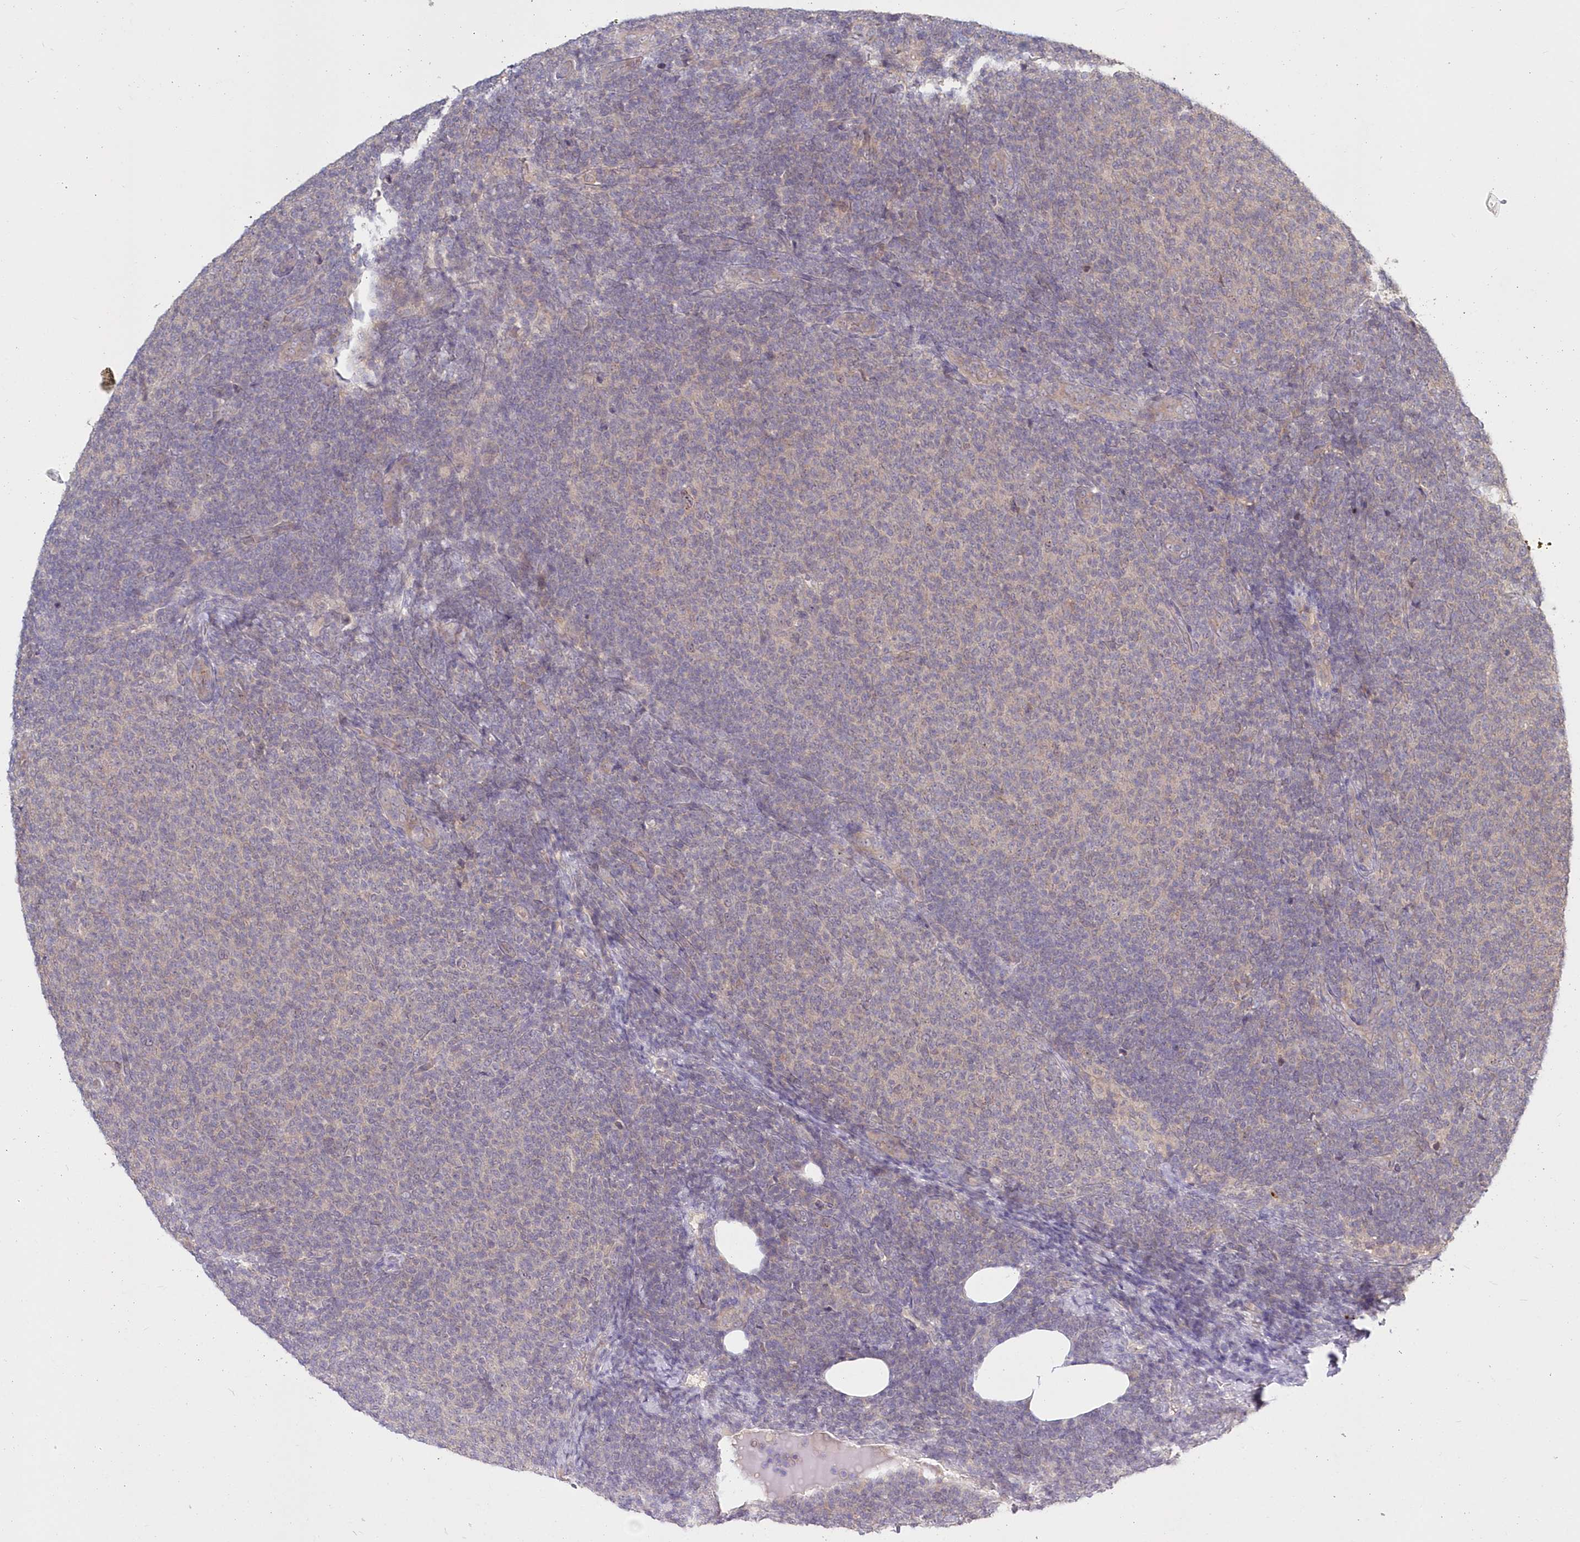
{"staining": {"intensity": "negative", "quantity": "none", "location": "none"}, "tissue": "lymphoma", "cell_type": "Tumor cells", "image_type": "cancer", "snomed": [{"axis": "morphology", "description": "Malignant lymphoma, non-Hodgkin's type, Low grade"}, {"axis": "topography", "description": "Lymph node"}], "caption": "Immunohistochemistry micrograph of human lymphoma stained for a protein (brown), which demonstrates no positivity in tumor cells.", "gene": "KATNA1", "patient": {"sex": "male", "age": 66}}